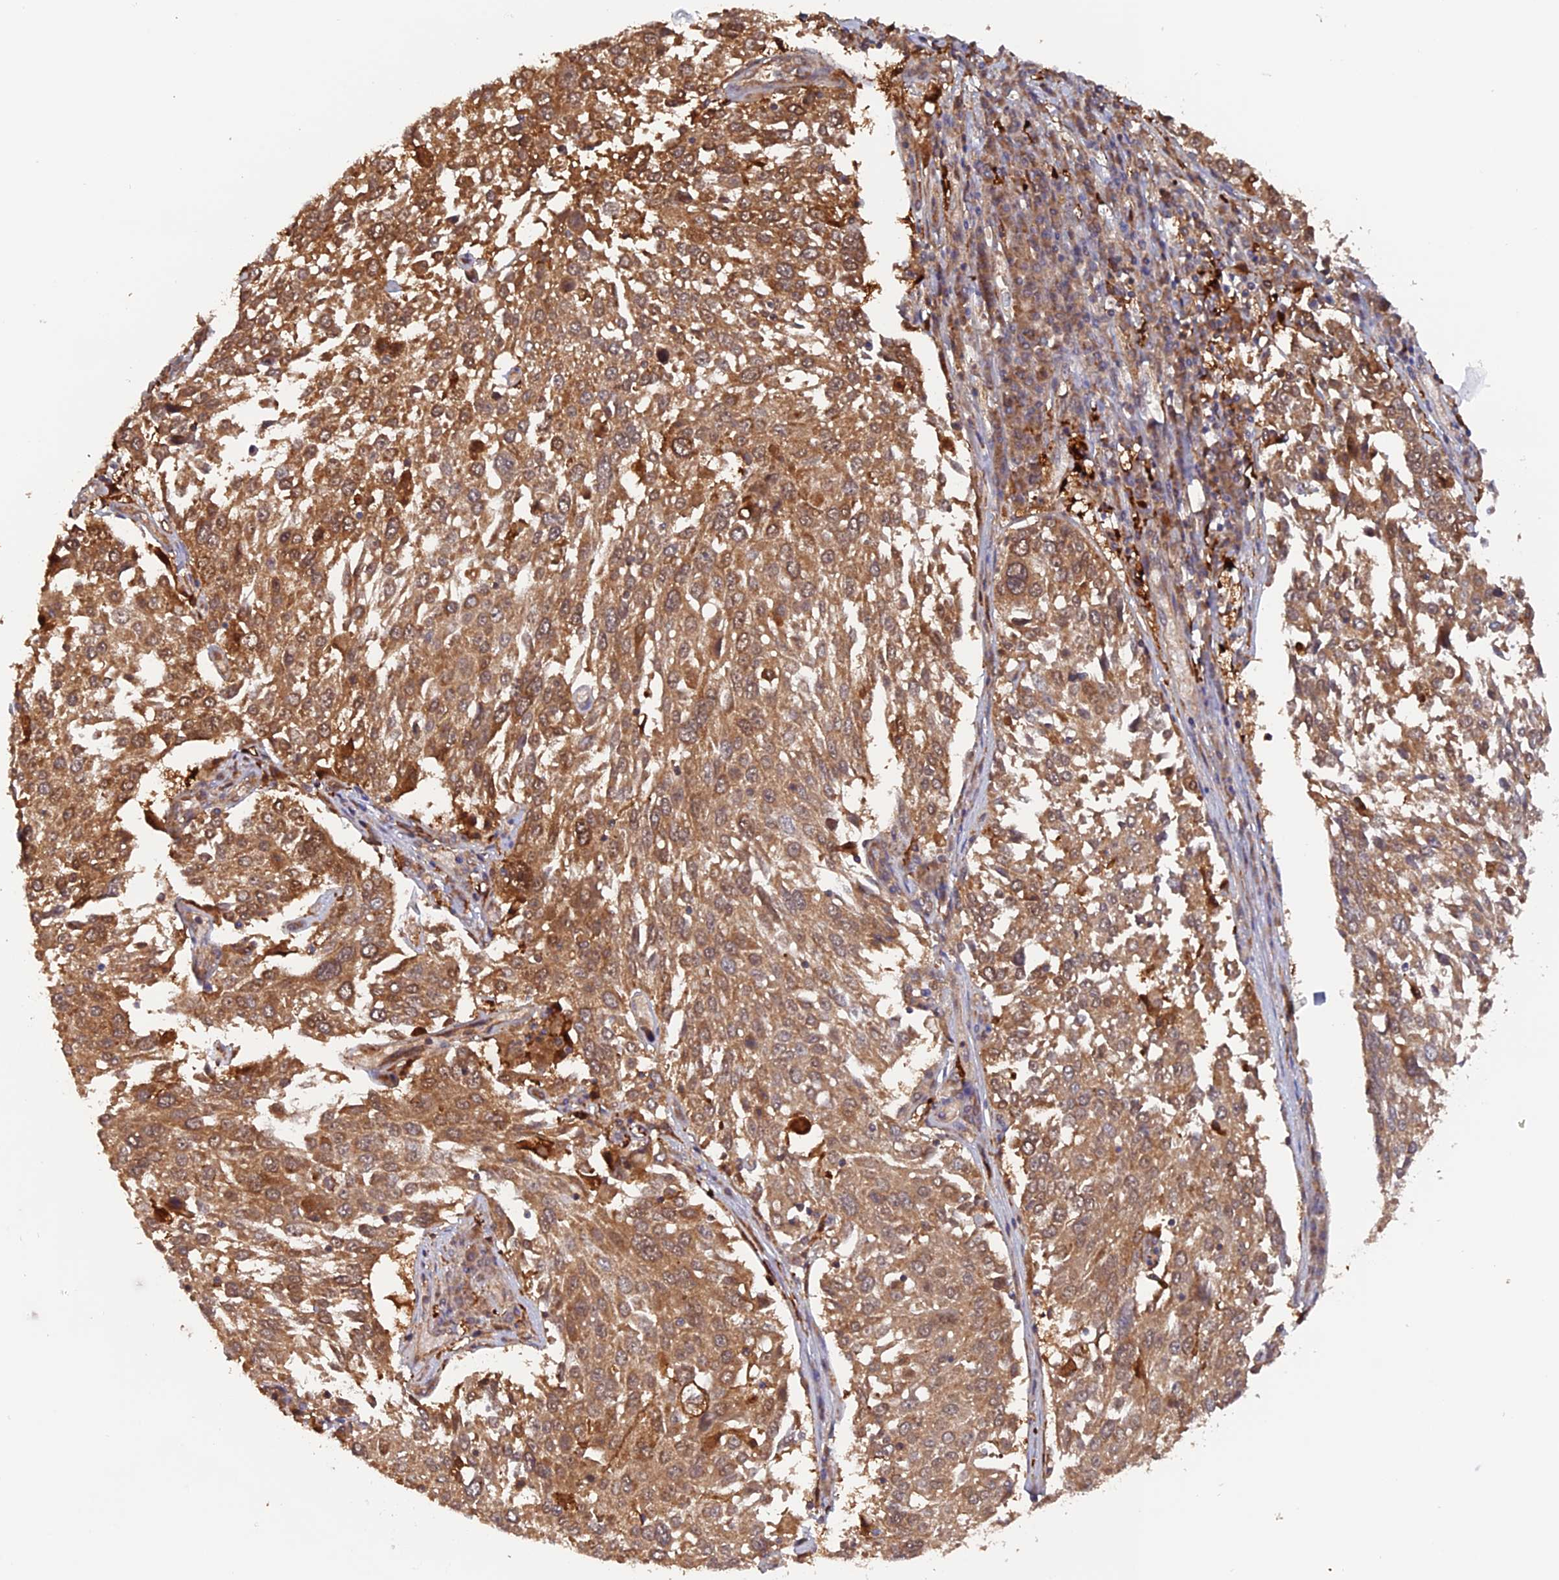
{"staining": {"intensity": "moderate", "quantity": ">75%", "location": "cytoplasmic/membranous"}, "tissue": "lung cancer", "cell_type": "Tumor cells", "image_type": "cancer", "snomed": [{"axis": "morphology", "description": "Squamous cell carcinoma, NOS"}, {"axis": "topography", "description": "Lung"}], "caption": "Immunohistochemistry of lung cancer (squamous cell carcinoma) displays medium levels of moderate cytoplasmic/membranous positivity in about >75% of tumor cells.", "gene": "DTYMK", "patient": {"sex": "male", "age": 65}}